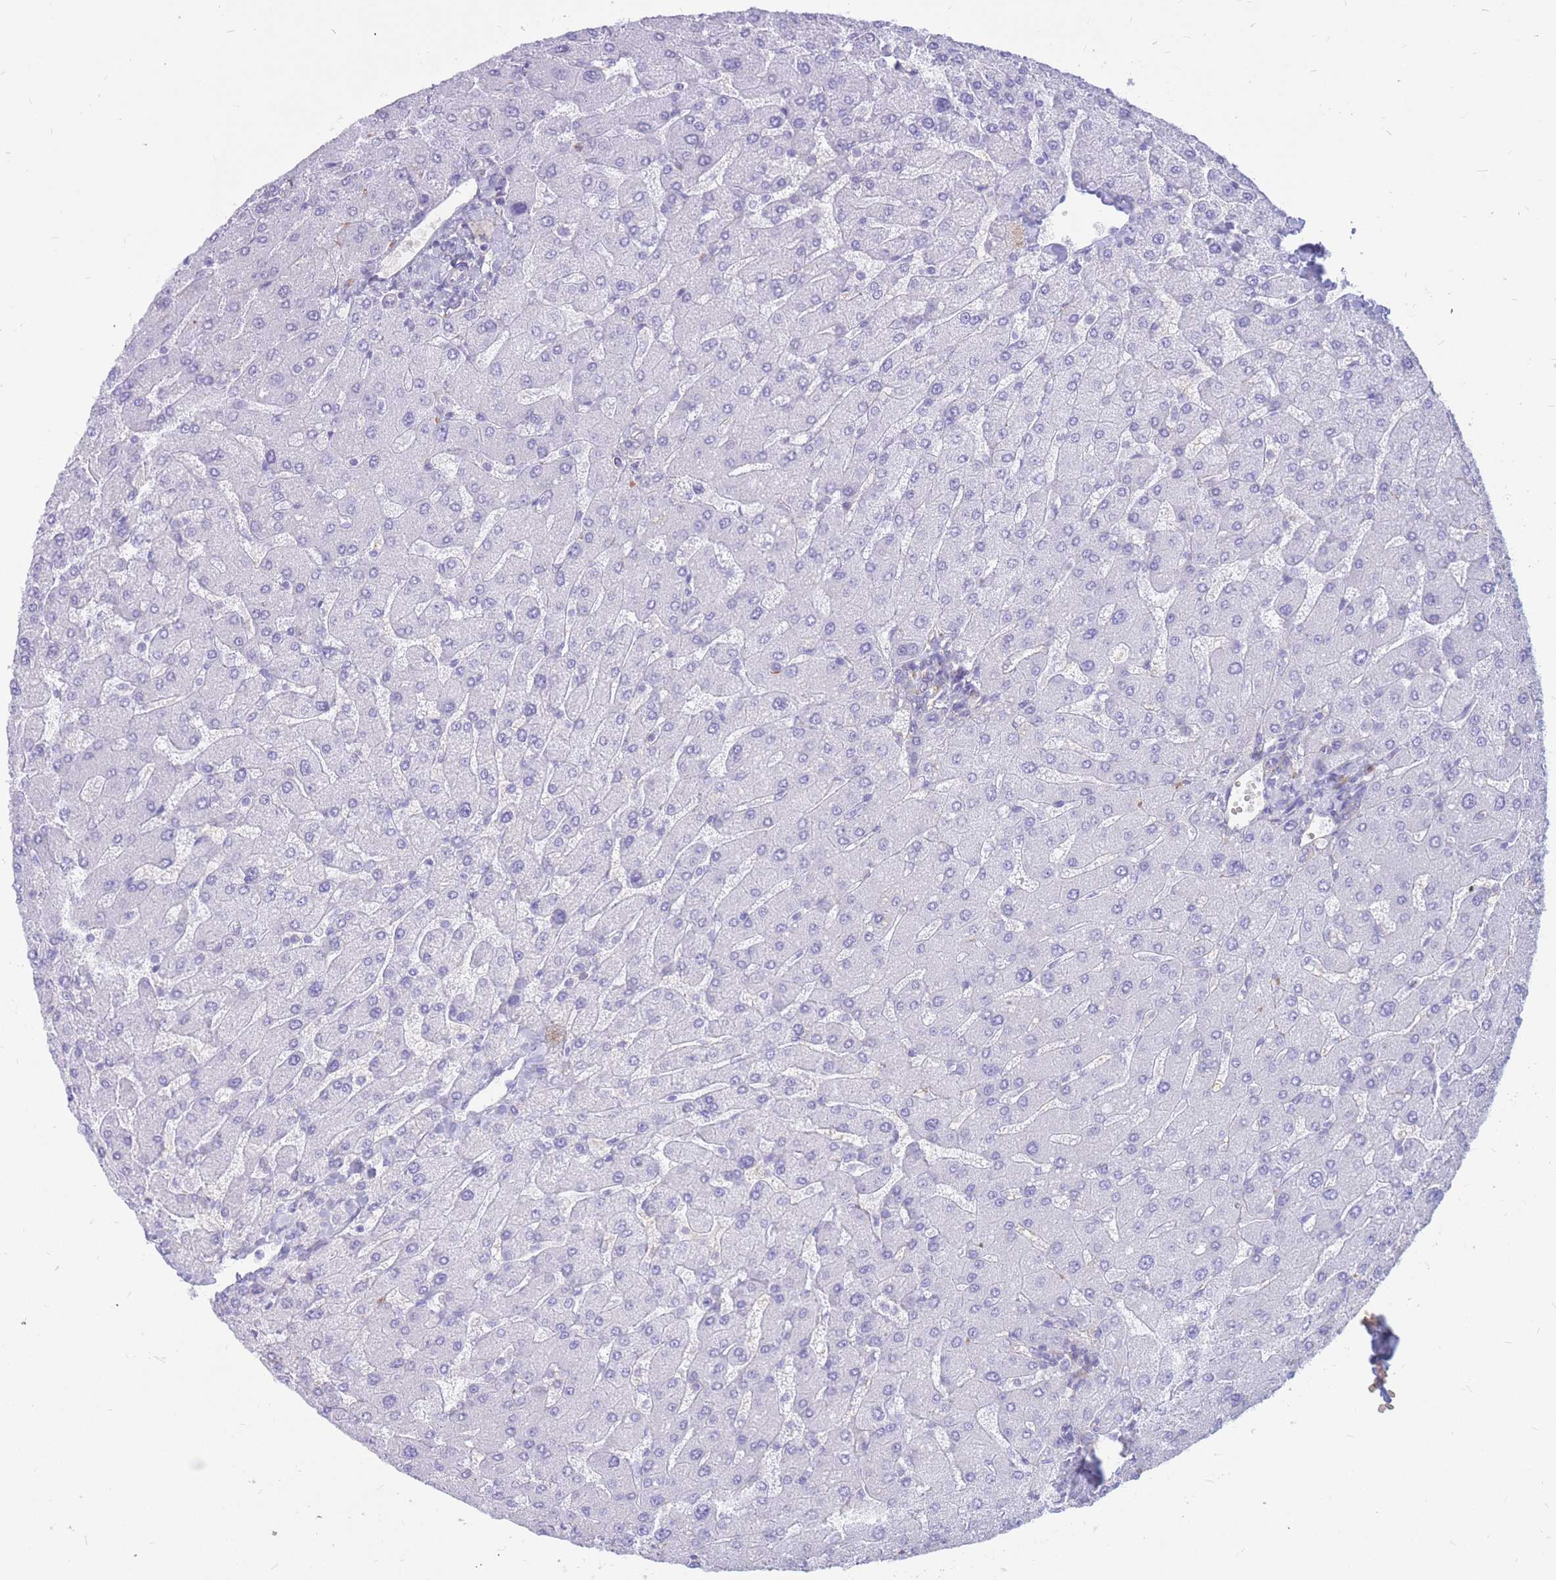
{"staining": {"intensity": "negative", "quantity": "none", "location": "none"}, "tissue": "liver", "cell_type": "Cholangiocytes", "image_type": "normal", "snomed": [{"axis": "morphology", "description": "Normal tissue, NOS"}, {"axis": "topography", "description": "Liver"}], "caption": "There is no significant positivity in cholangiocytes of liver. (DAB (3,3'-diaminobenzidine) IHC, high magnification).", "gene": "ADD2", "patient": {"sex": "male", "age": 55}}